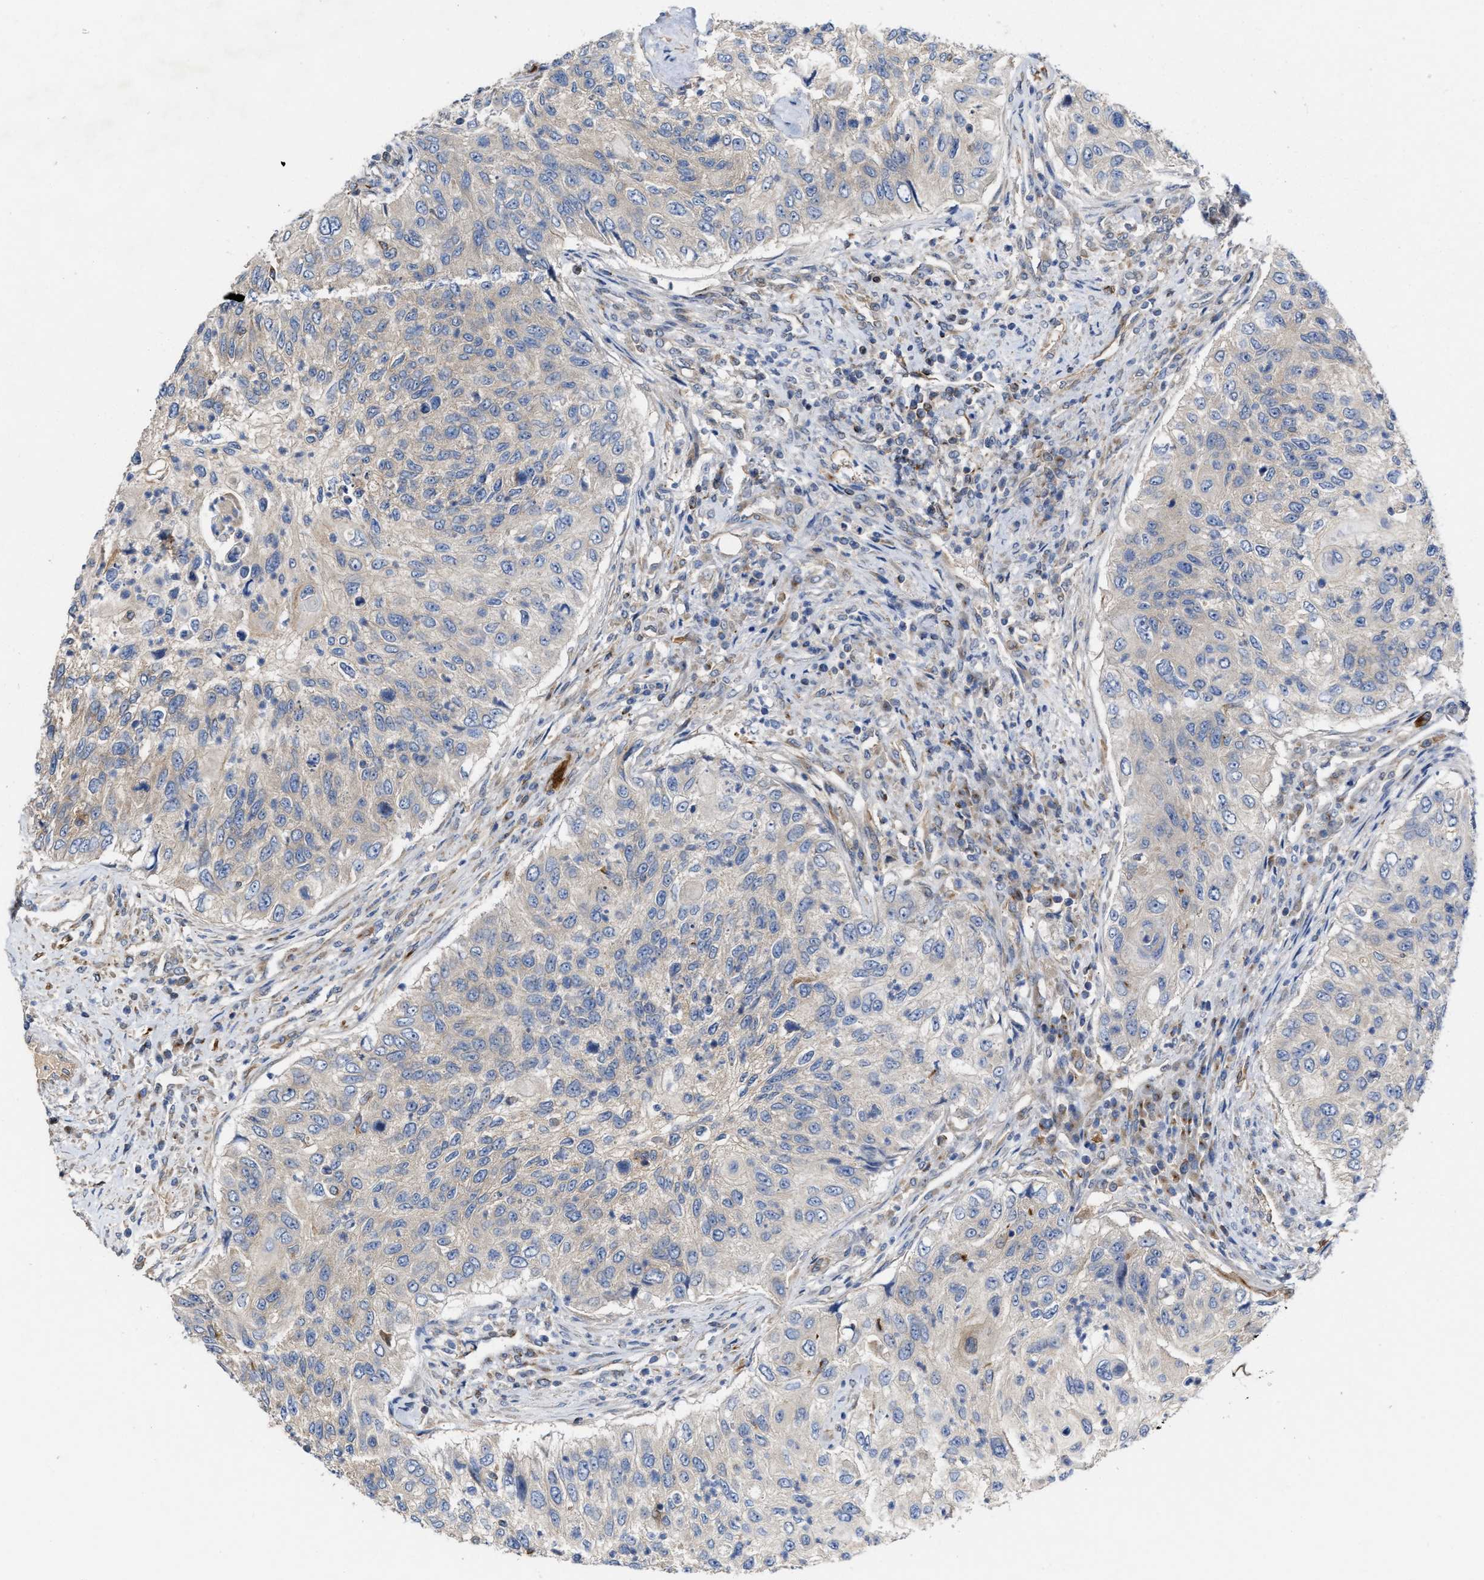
{"staining": {"intensity": "negative", "quantity": "none", "location": "none"}, "tissue": "urothelial cancer", "cell_type": "Tumor cells", "image_type": "cancer", "snomed": [{"axis": "morphology", "description": "Urothelial carcinoma, High grade"}, {"axis": "topography", "description": "Urinary bladder"}], "caption": "Urothelial cancer was stained to show a protein in brown. There is no significant positivity in tumor cells.", "gene": "BBLN", "patient": {"sex": "female", "age": 60}}